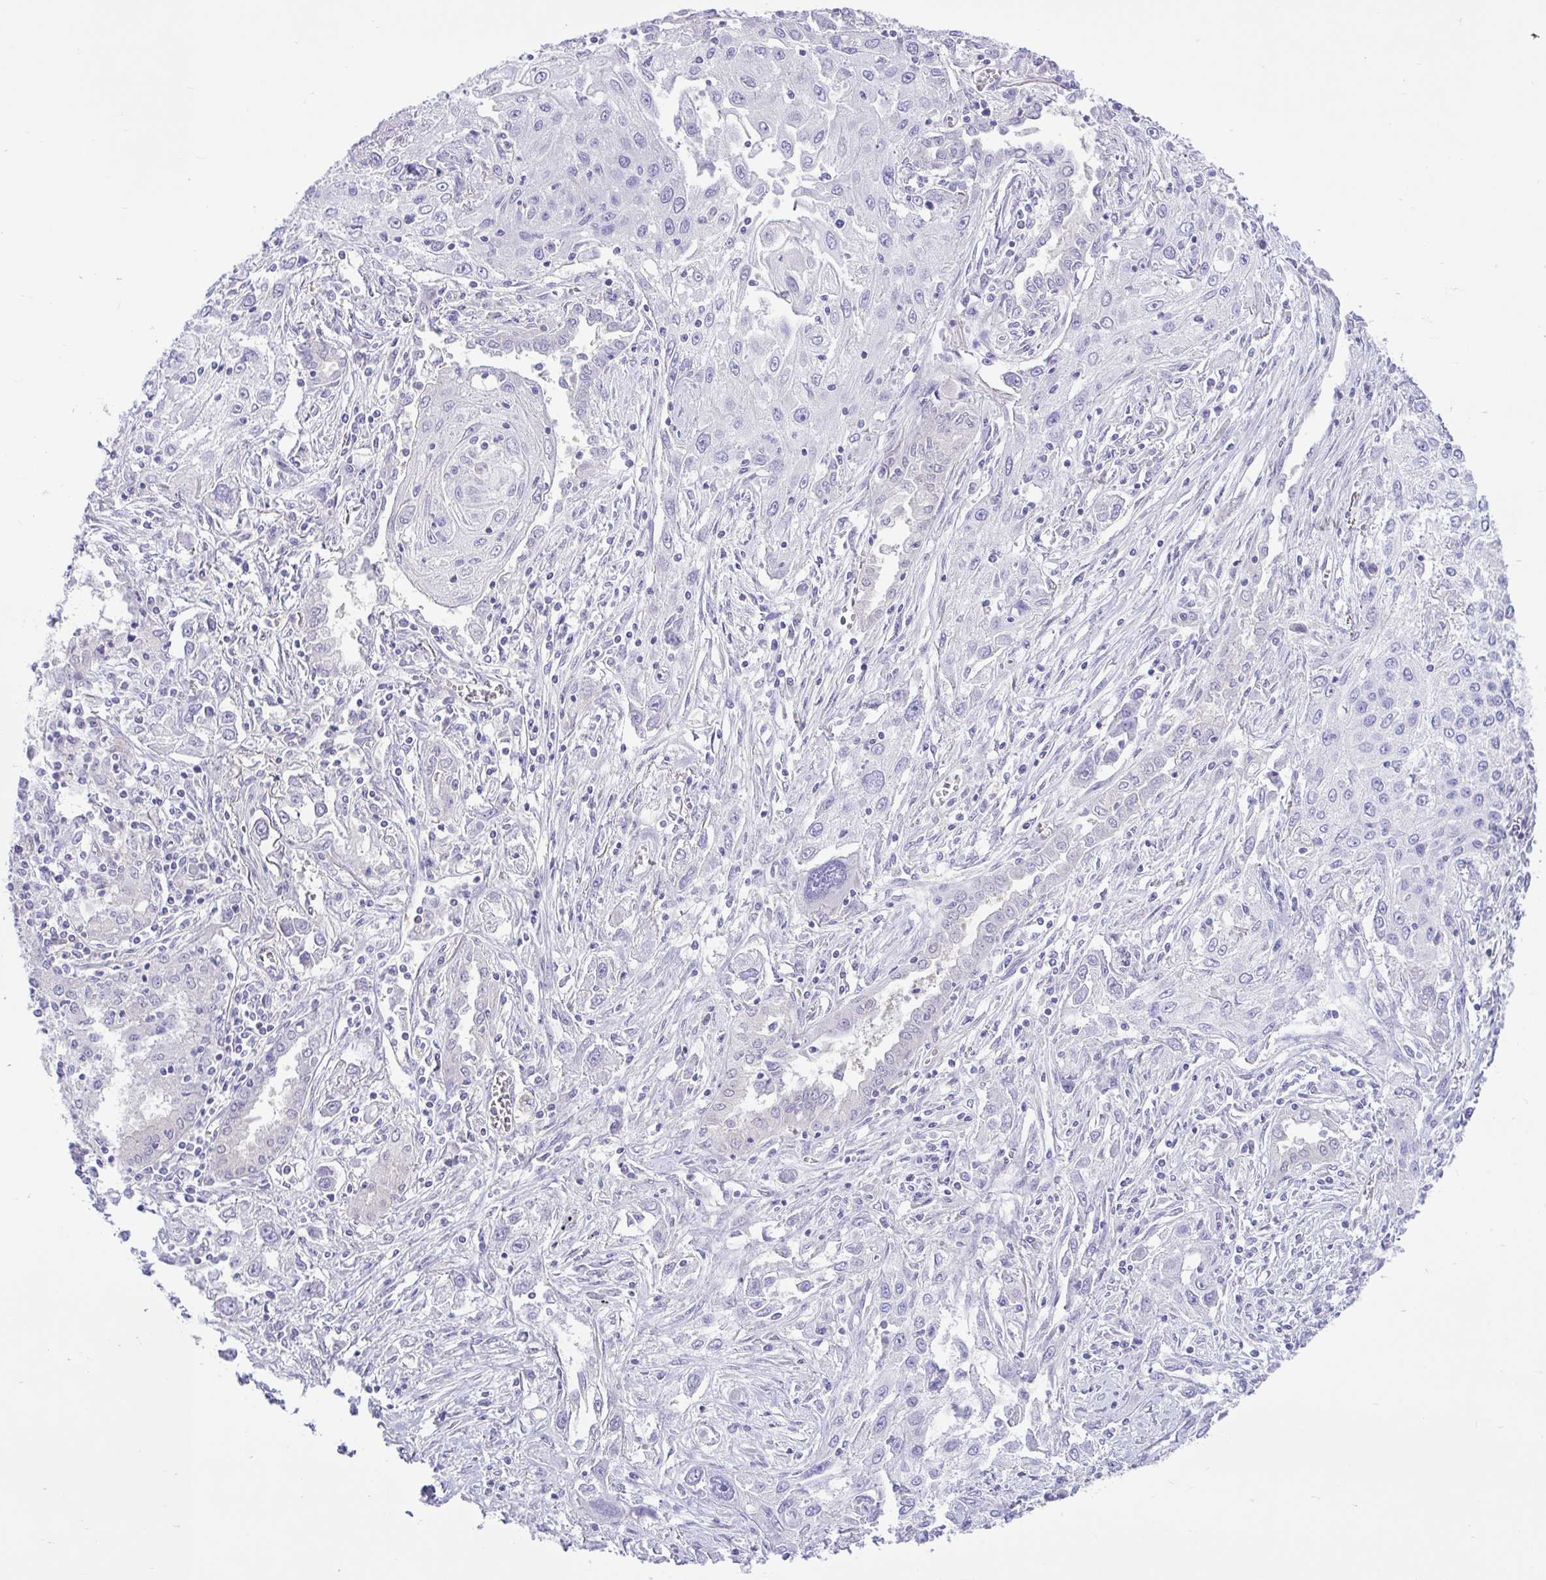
{"staining": {"intensity": "negative", "quantity": "none", "location": "none"}, "tissue": "lung cancer", "cell_type": "Tumor cells", "image_type": "cancer", "snomed": [{"axis": "morphology", "description": "Squamous cell carcinoma, NOS"}, {"axis": "topography", "description": "Lung"}], "caption": "High power microscopy photomicrograph of an IHC image of lung cancer, revealing no significant positivity in tumor cells.", "gene": "ZNF101", "patient": {"sex": "female", "age": 69}}